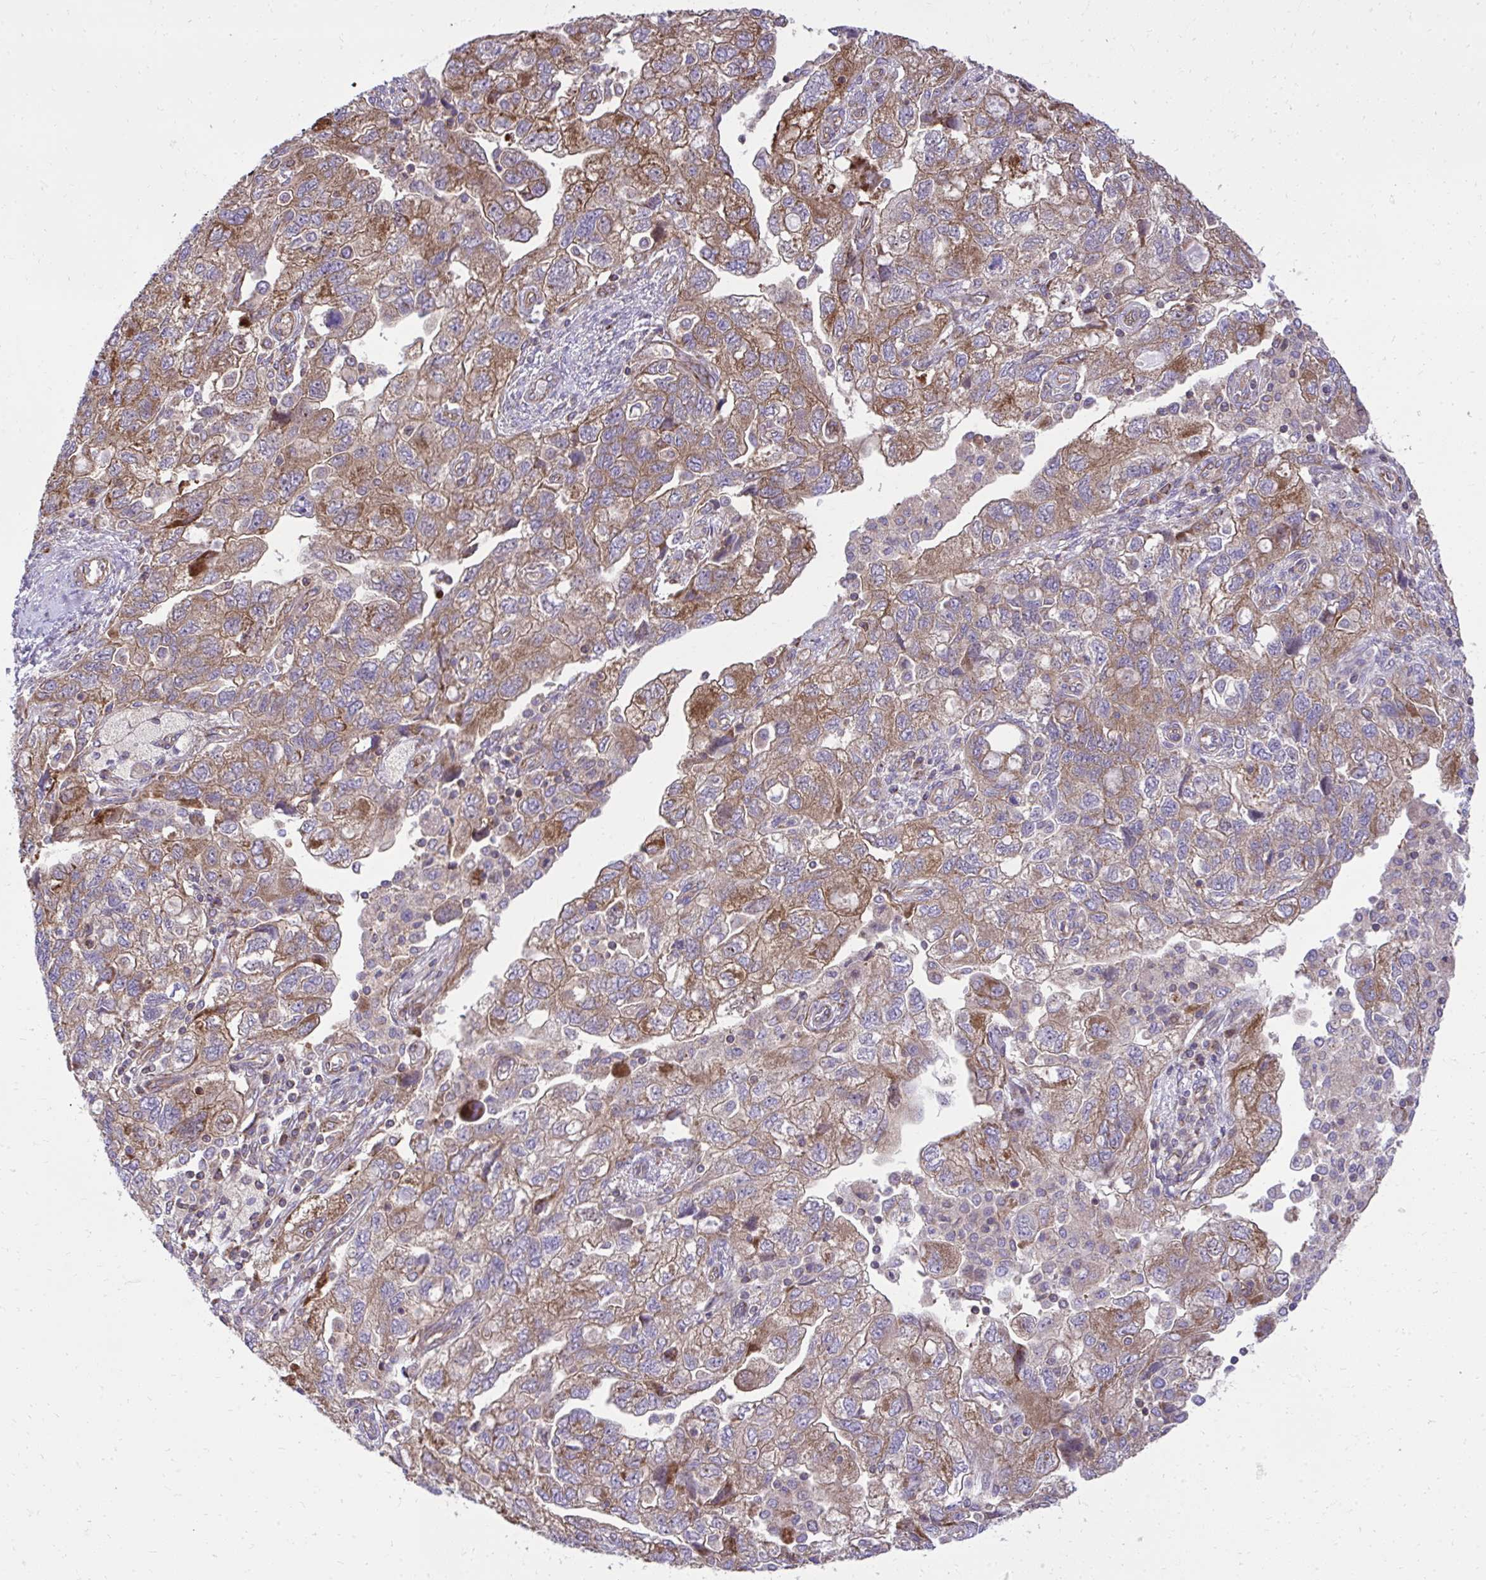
{"staining": {"intensity": "moderate", "quantity": ">75%", "location": "cytoplasmic/membranous"}, "tissue": "ovarian cancer", "cell_type": "Tumor cells", "image_type": "cancer", "snomed": [{"axis": "morphology", "description": "Carcinoma, NOS"}, {"axis": "morphology", "description": "Cystadenocarcinoma, serous, NOS"}, {"axis": "topography", "description": "Ovary"}], "caption": "Ovarian cancer stained with DAB (3,3'-diaminobenzidine) IHC demonstrates medium levels of moderate cytoplasmic/membranous positivity in about >75% of tumor cells.", "gene": "NMNAT3", "patient": {"sex": "female", "age": 69}}